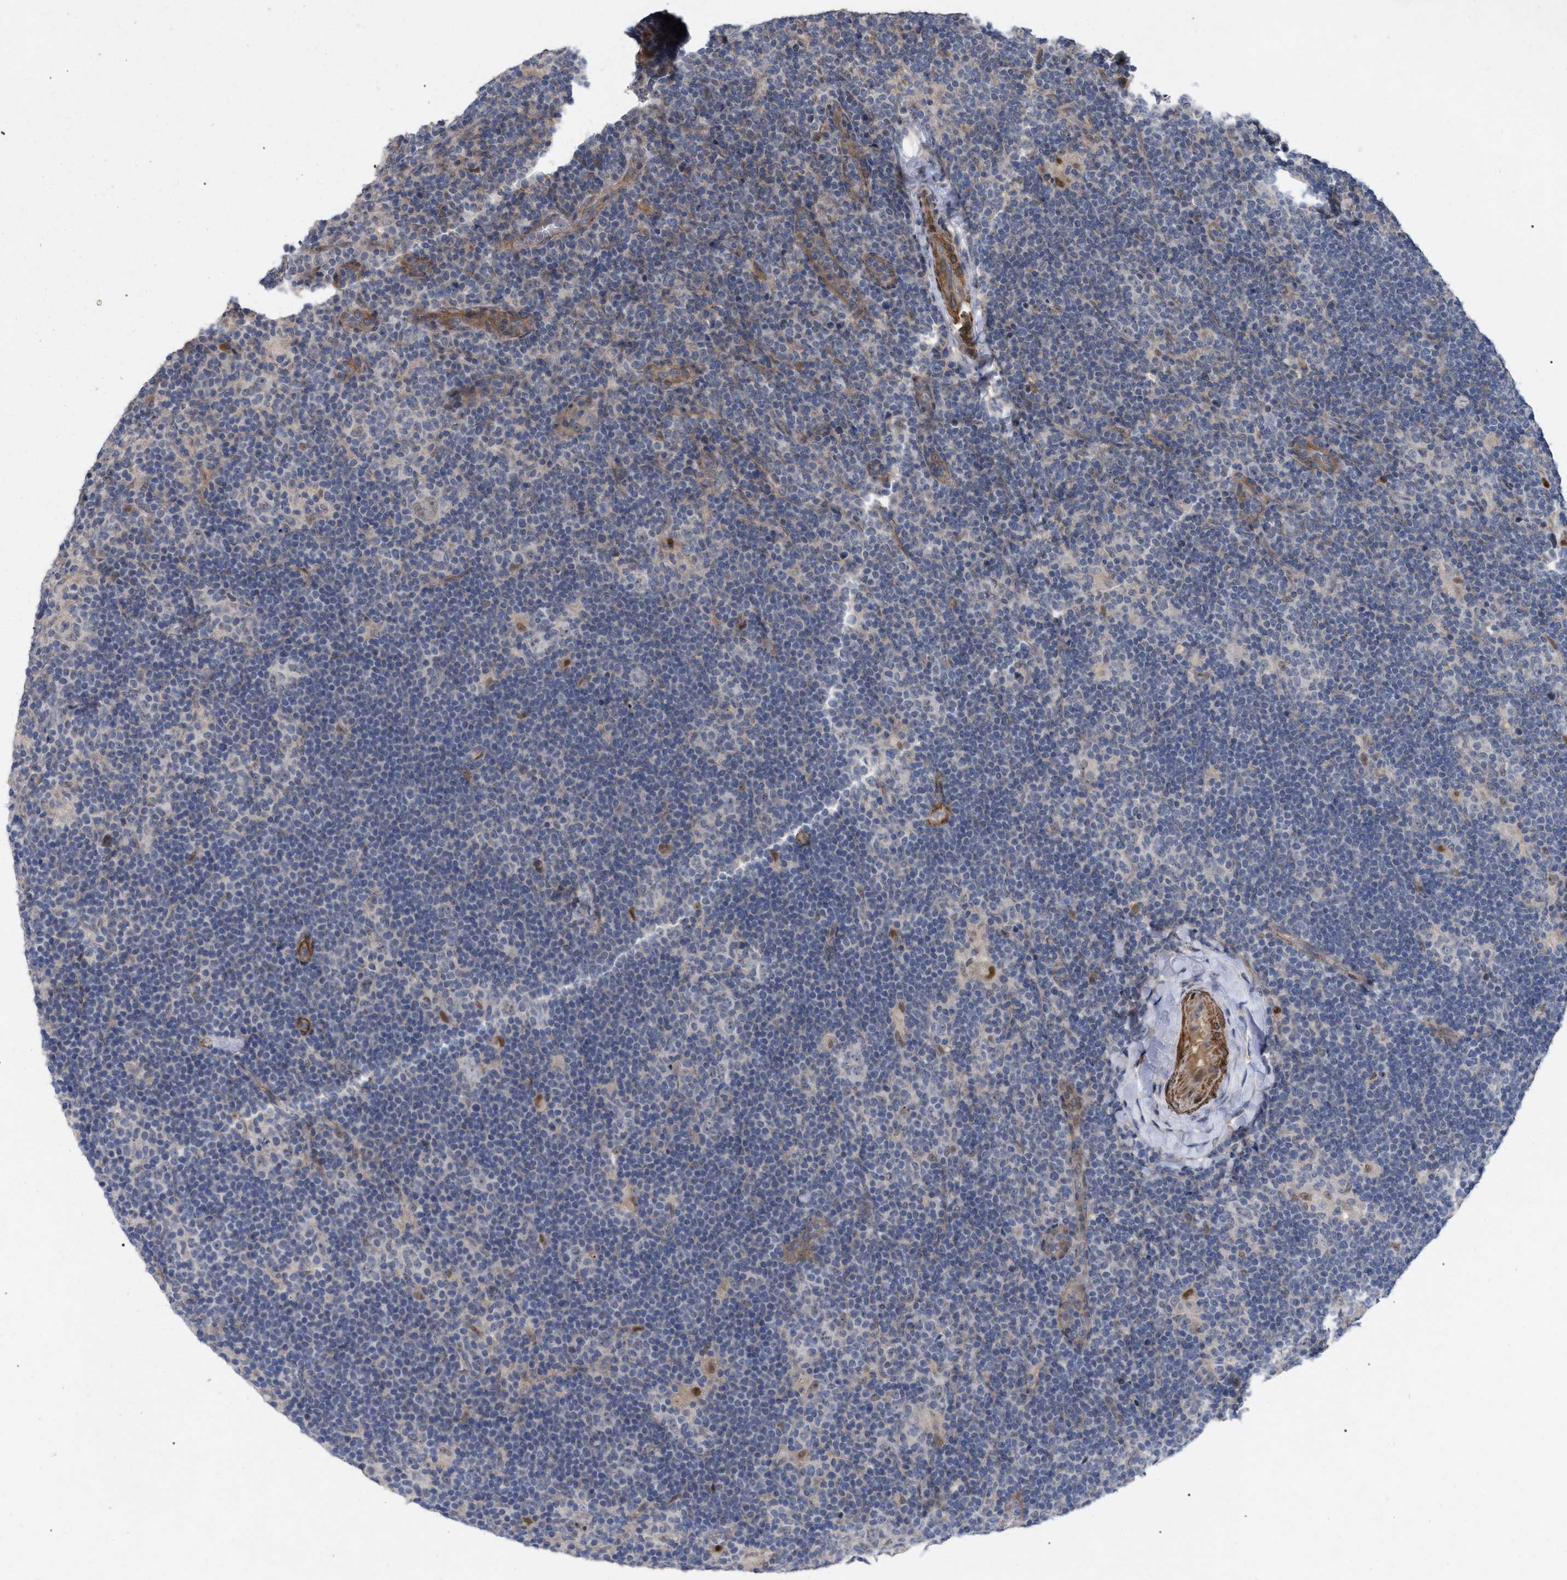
{"staining": {"intensity": "negative", "quantity": "none", "location": "none"}, "tissue": "lymphoma", "cell_type": "Tumor cells", "image_type": "cancer", "snomed": [{"axis": "morphology", "description": "Hodgkin's disease, NOS"}, {"axis": "topography", "description": "Lymph node"}], "caption": "This is an IHC photomicrograph of human lymphoma. There is no expression in tumor cells.", "gene": "ST6GALNAC6", "patient": {"sex": "female", "age": 57}}